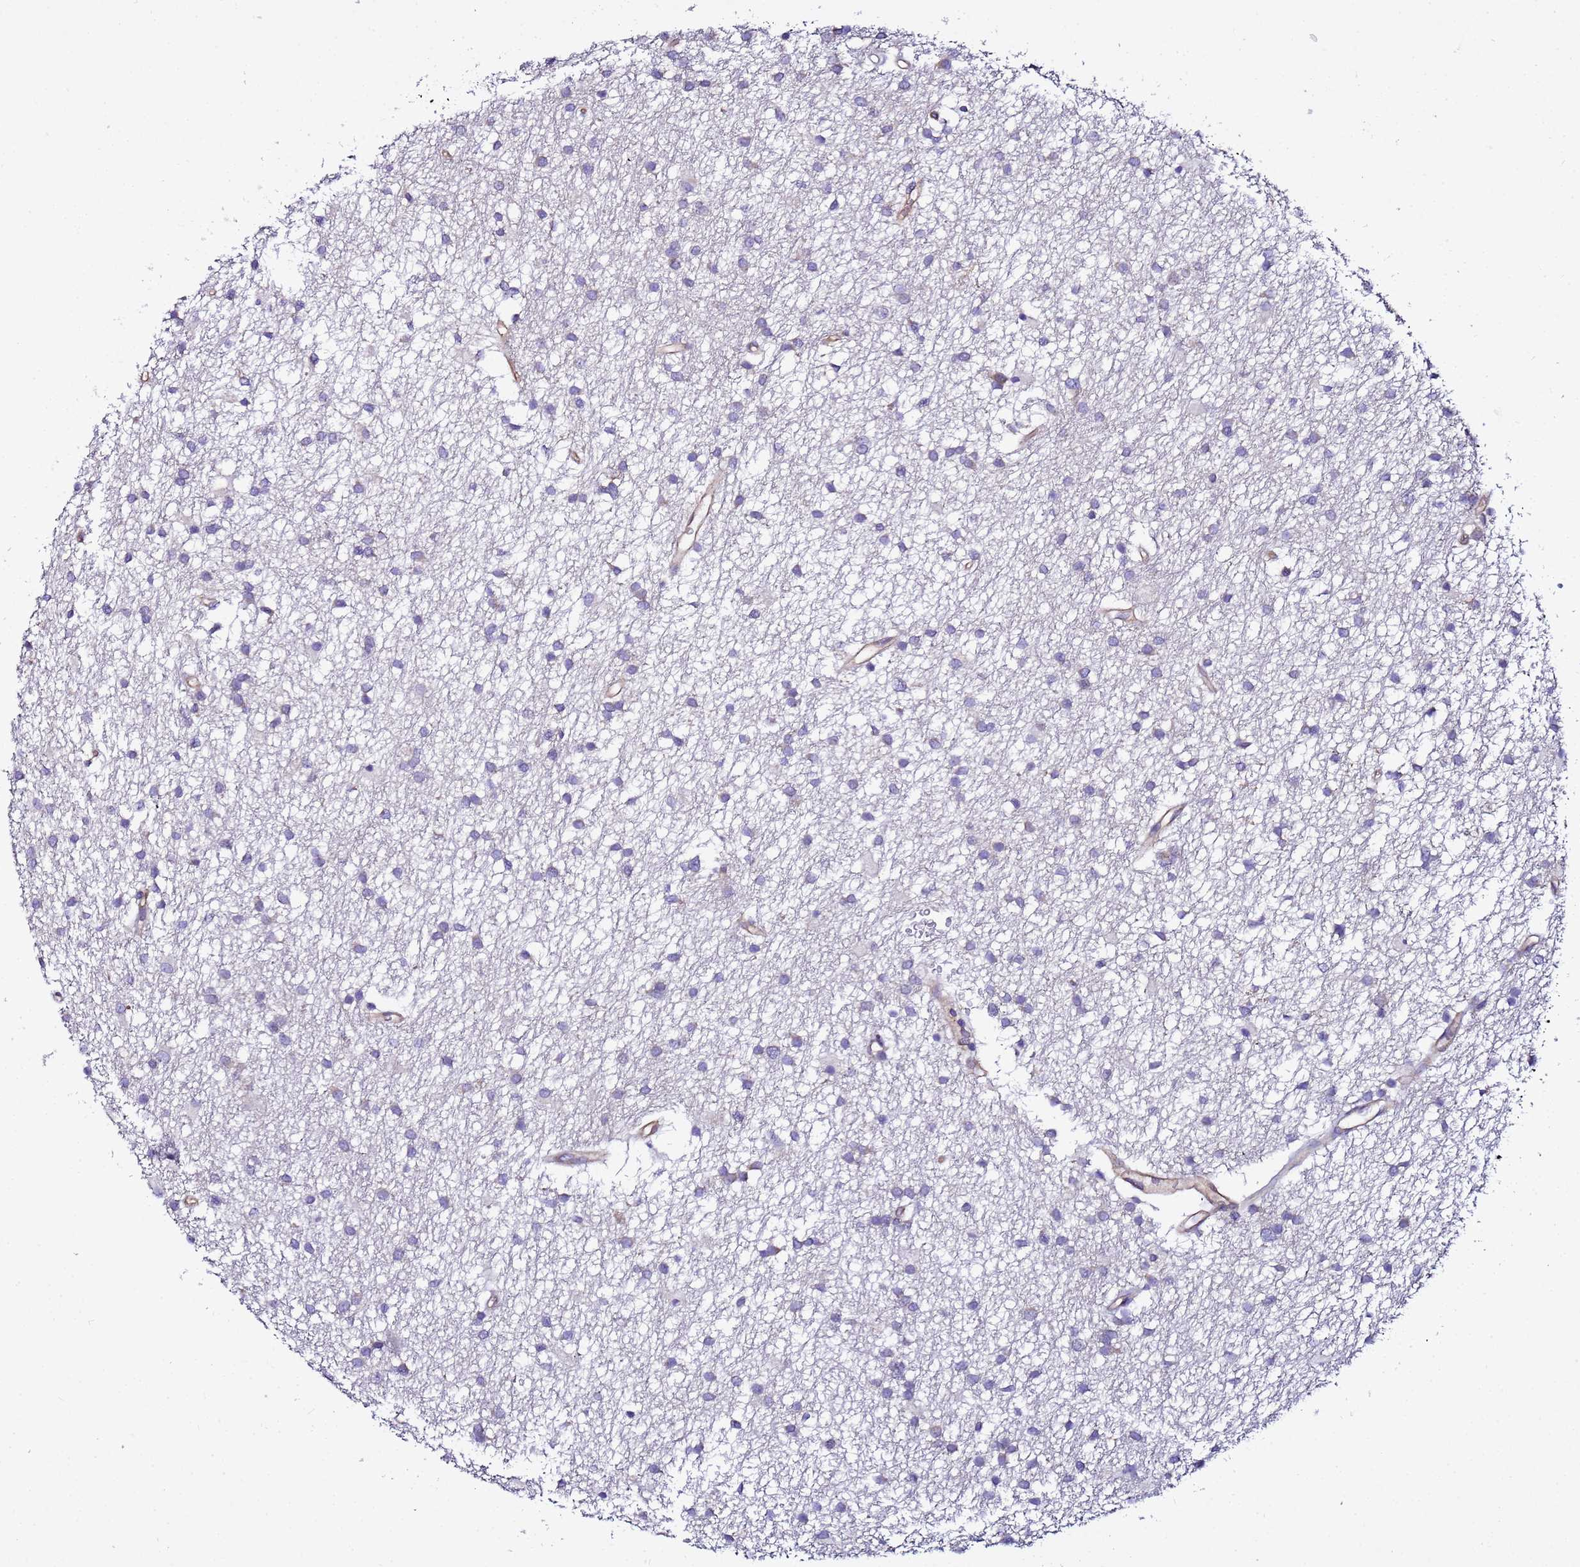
{"staining": {"intensity": "weak", "quantity": "<25%", "location": "cytoplasmic/membranous"}, "tissue": "glioma", "cell_type": "Tumor cells", "image_type": "cancer", "snomed": [{"axis": "morphology", "description": "Glioma, malignant, High grade"}, {"axis": "topography", "description": "Brain"}], "caption": "Tumor cells are negative for brown protein staining in high-grade glioma (malignant).", "gene": "JRKL", "patient": {"sex": "male", "age": 77}}